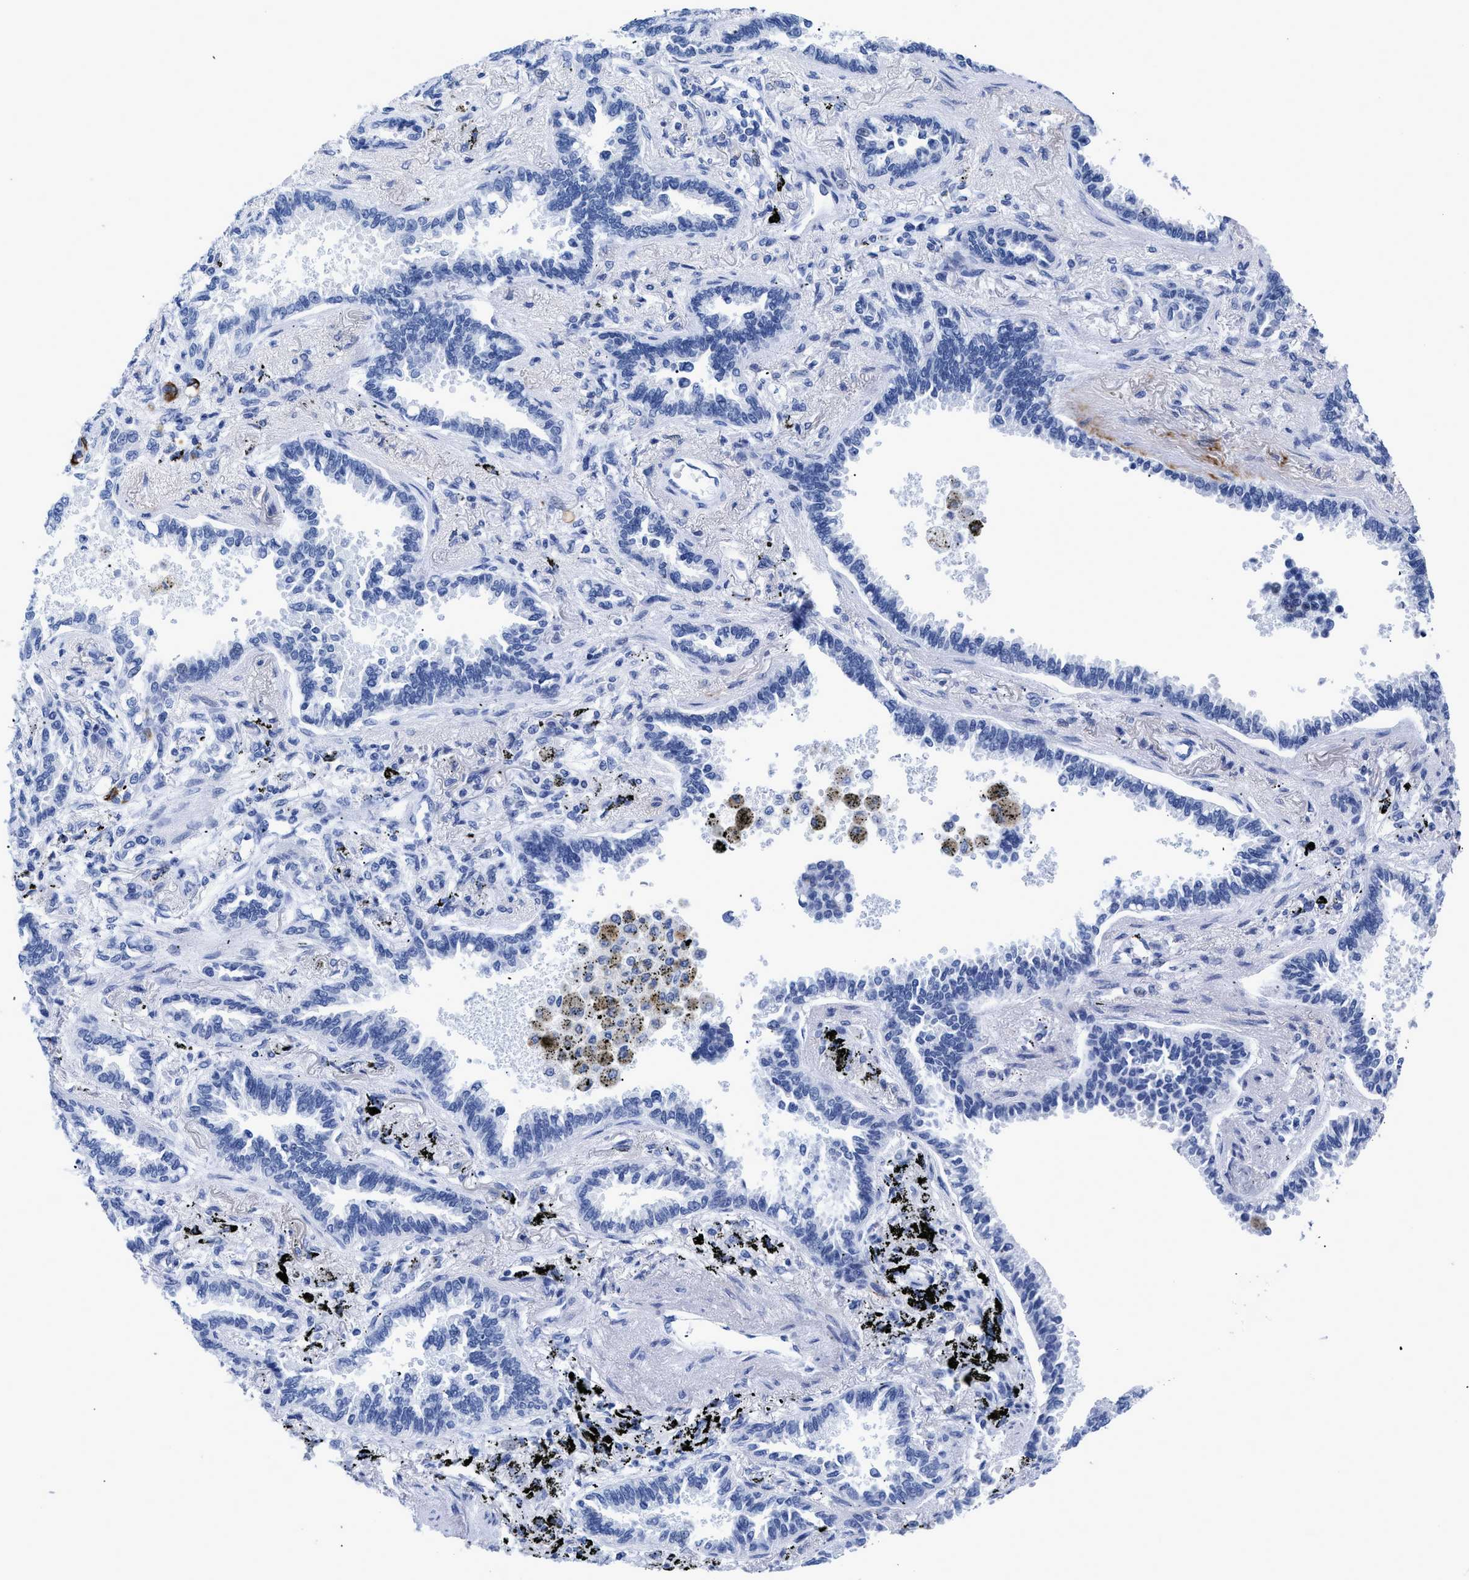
{"staining": {"intensity": "negative", "quantity": "none", "location": "none"}, "tissue": "lung cancer", "cell_type": "Tumor cells", "image_type": "cancer", "snomed": [{"axis": "morphology", "description": "Normal tissue, NOS"}, {"axis": "morphology", "description": "Adenocarcinoma, NOS"}, {"axis": "topography", "description": "Lung"}], "caption": "Tumor cells show no significant protein expression in lung cancer.", "gene": "DUSP26", "patient": {"sex": "male", "age": 59}}